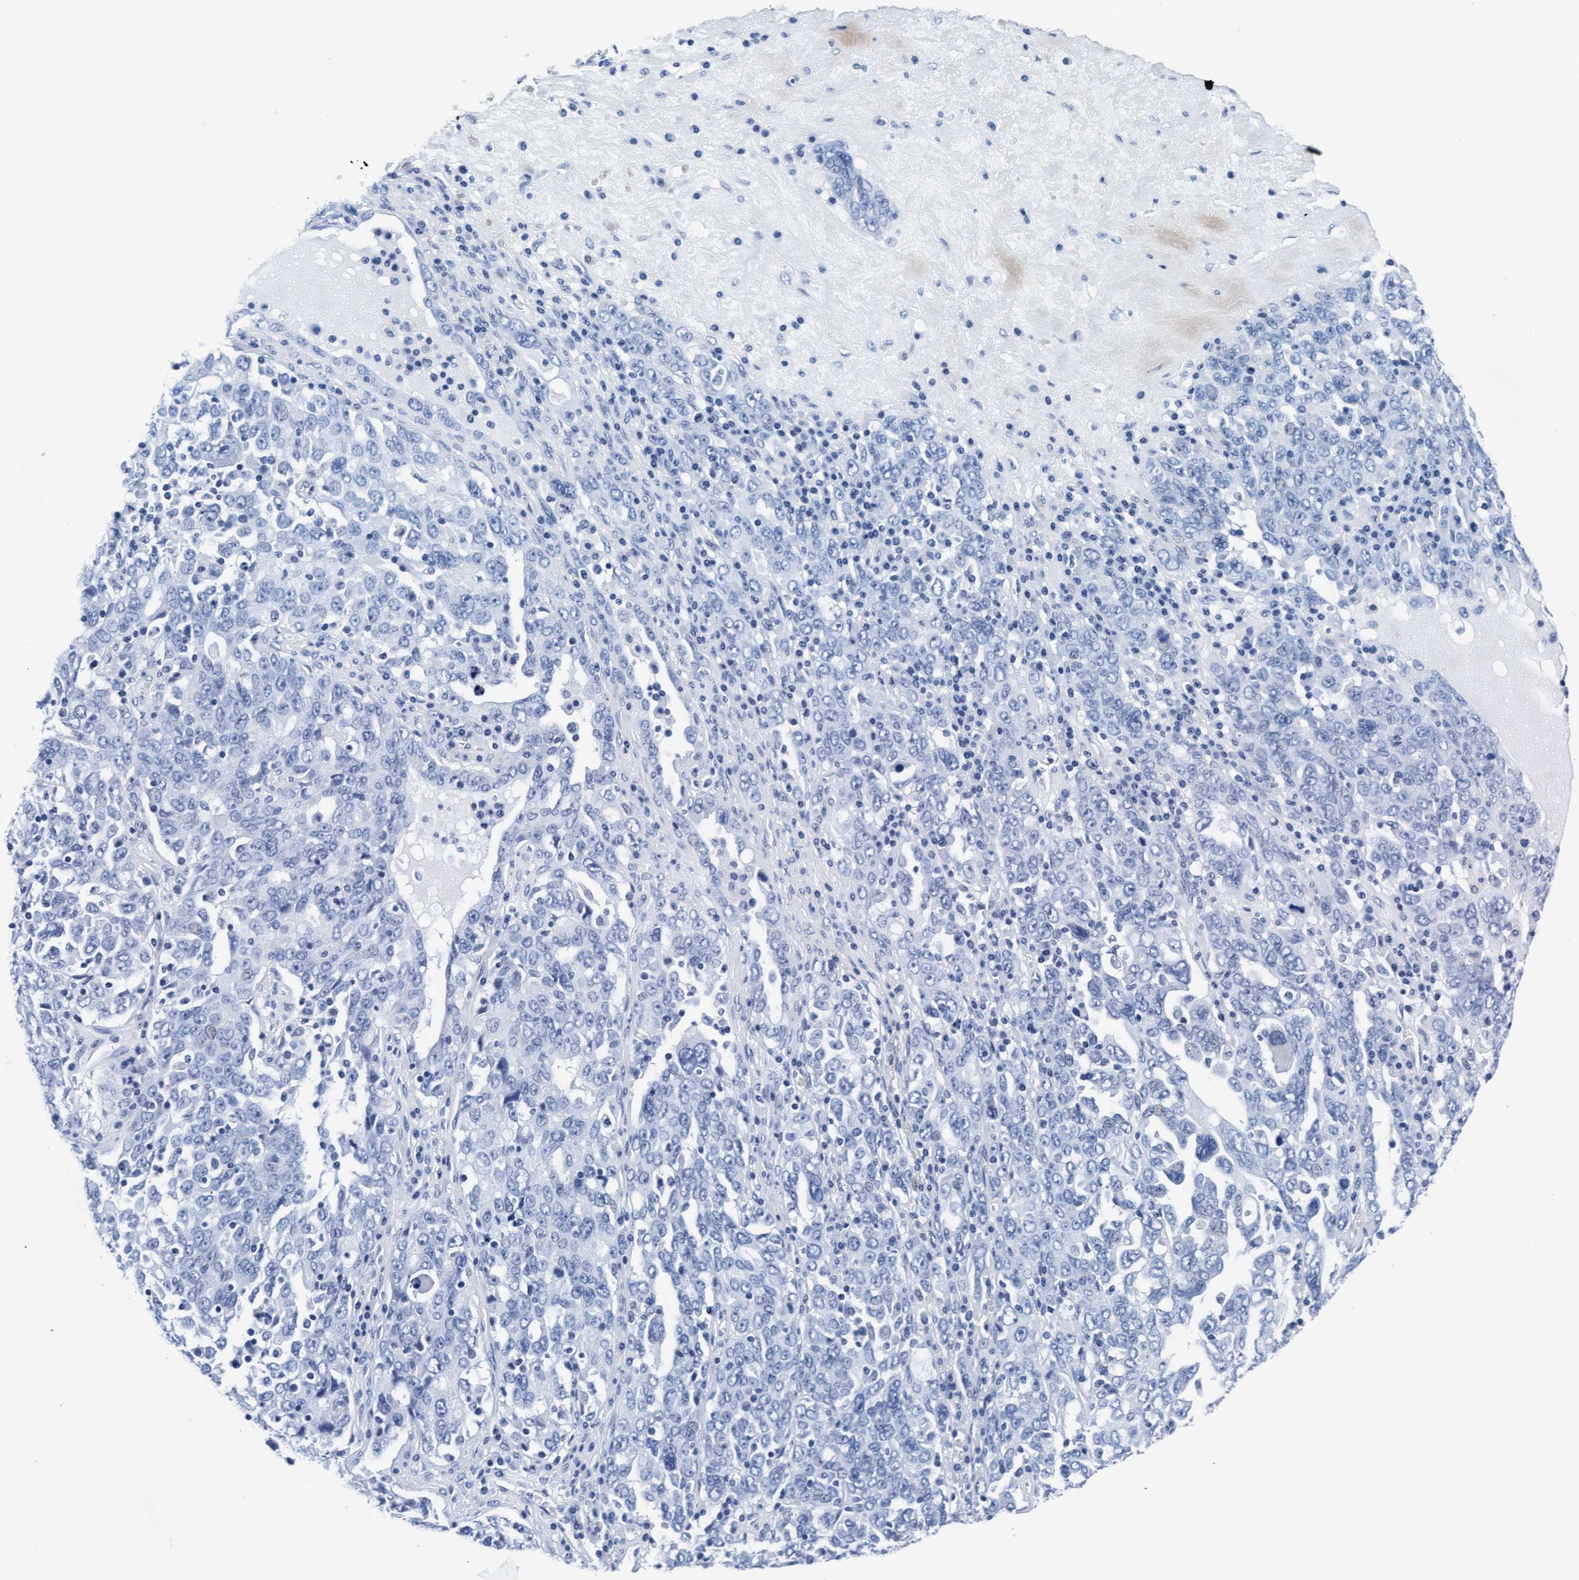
{"staining": {"intensity": "negative", "quantity": "none", "location": "none"}, "tissue": "ovarian cancer", "cell_type": "Tumor cells", "image_type": "cancer", "snomed": [{"axis": "morphology", "description": "Carcinoma, endometroid"}, {"axis": "topography", "description": "Ovary"}], "caption": "Tumor cells show no significant staining in ovarian cancer (endometroid carcinoma). (DAB immunohistochemistry visualized using brightfield microscopy, high magnification).", "gene": "ARSG", "patient": {"sex": "female", "age": 62}}